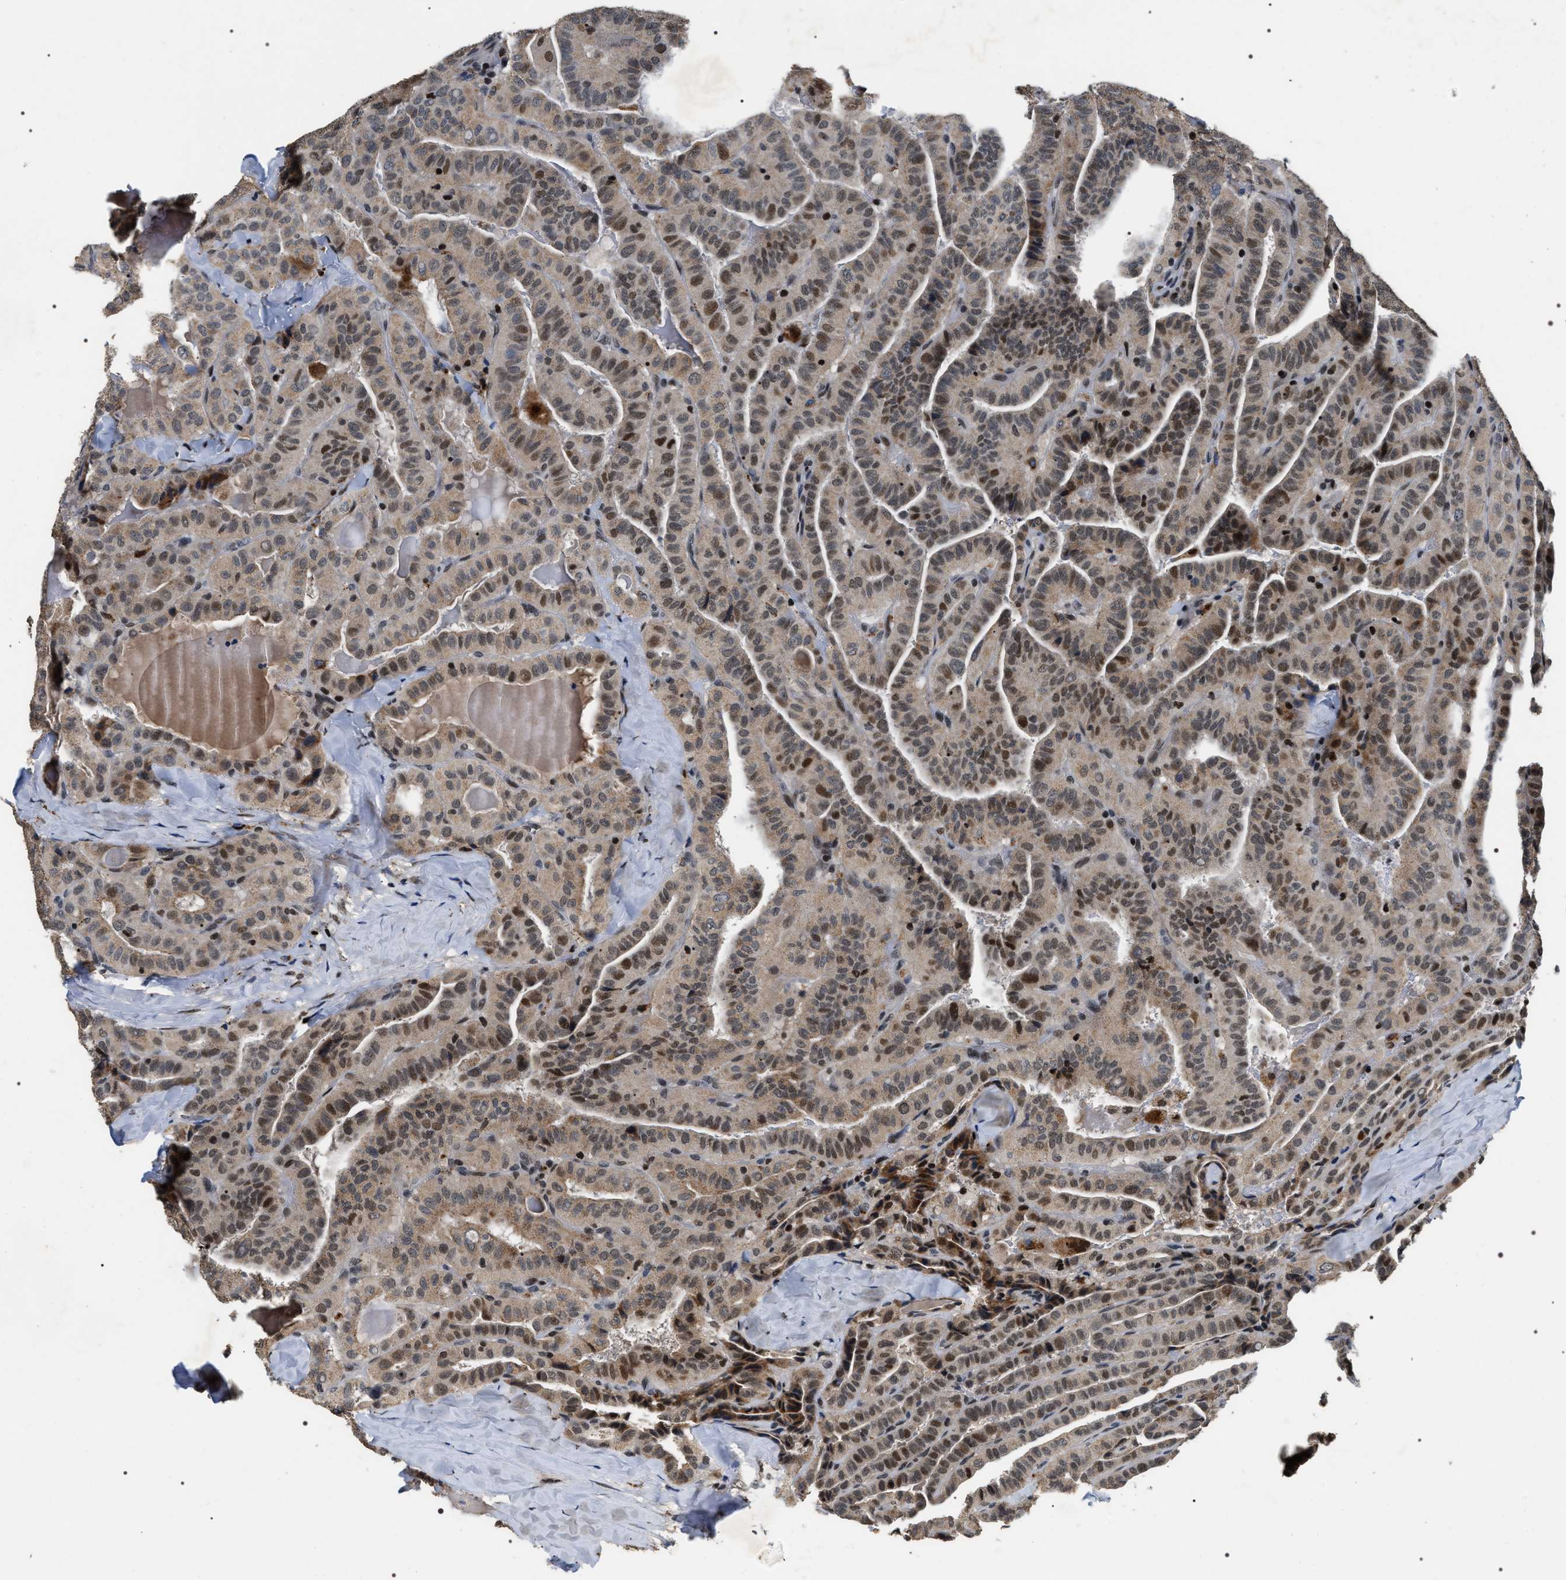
{"staining": {"intensity": "moderate", "quantity": ">75%", "location": "cytoplasmic/membranous,nuclear"}, "tissue": "thyroid cancer", "cell_type": "Tumor cells", "image_type": "cancer", "snomed": [{"axis": "morphology", "description": "Papillary adenocarcinoma, NOS"}, {"axis": "topography", "description": "Thyroid gland"}], "caption": "Thyroid cancer (papillary adenocarcinoma) tissue shows moderate cytoplasmic/membranous and nuclear positivity in approximately >75% of tumor cells", "gene": "C7orf25", "patient": {"sex": "male", "age": 77}}